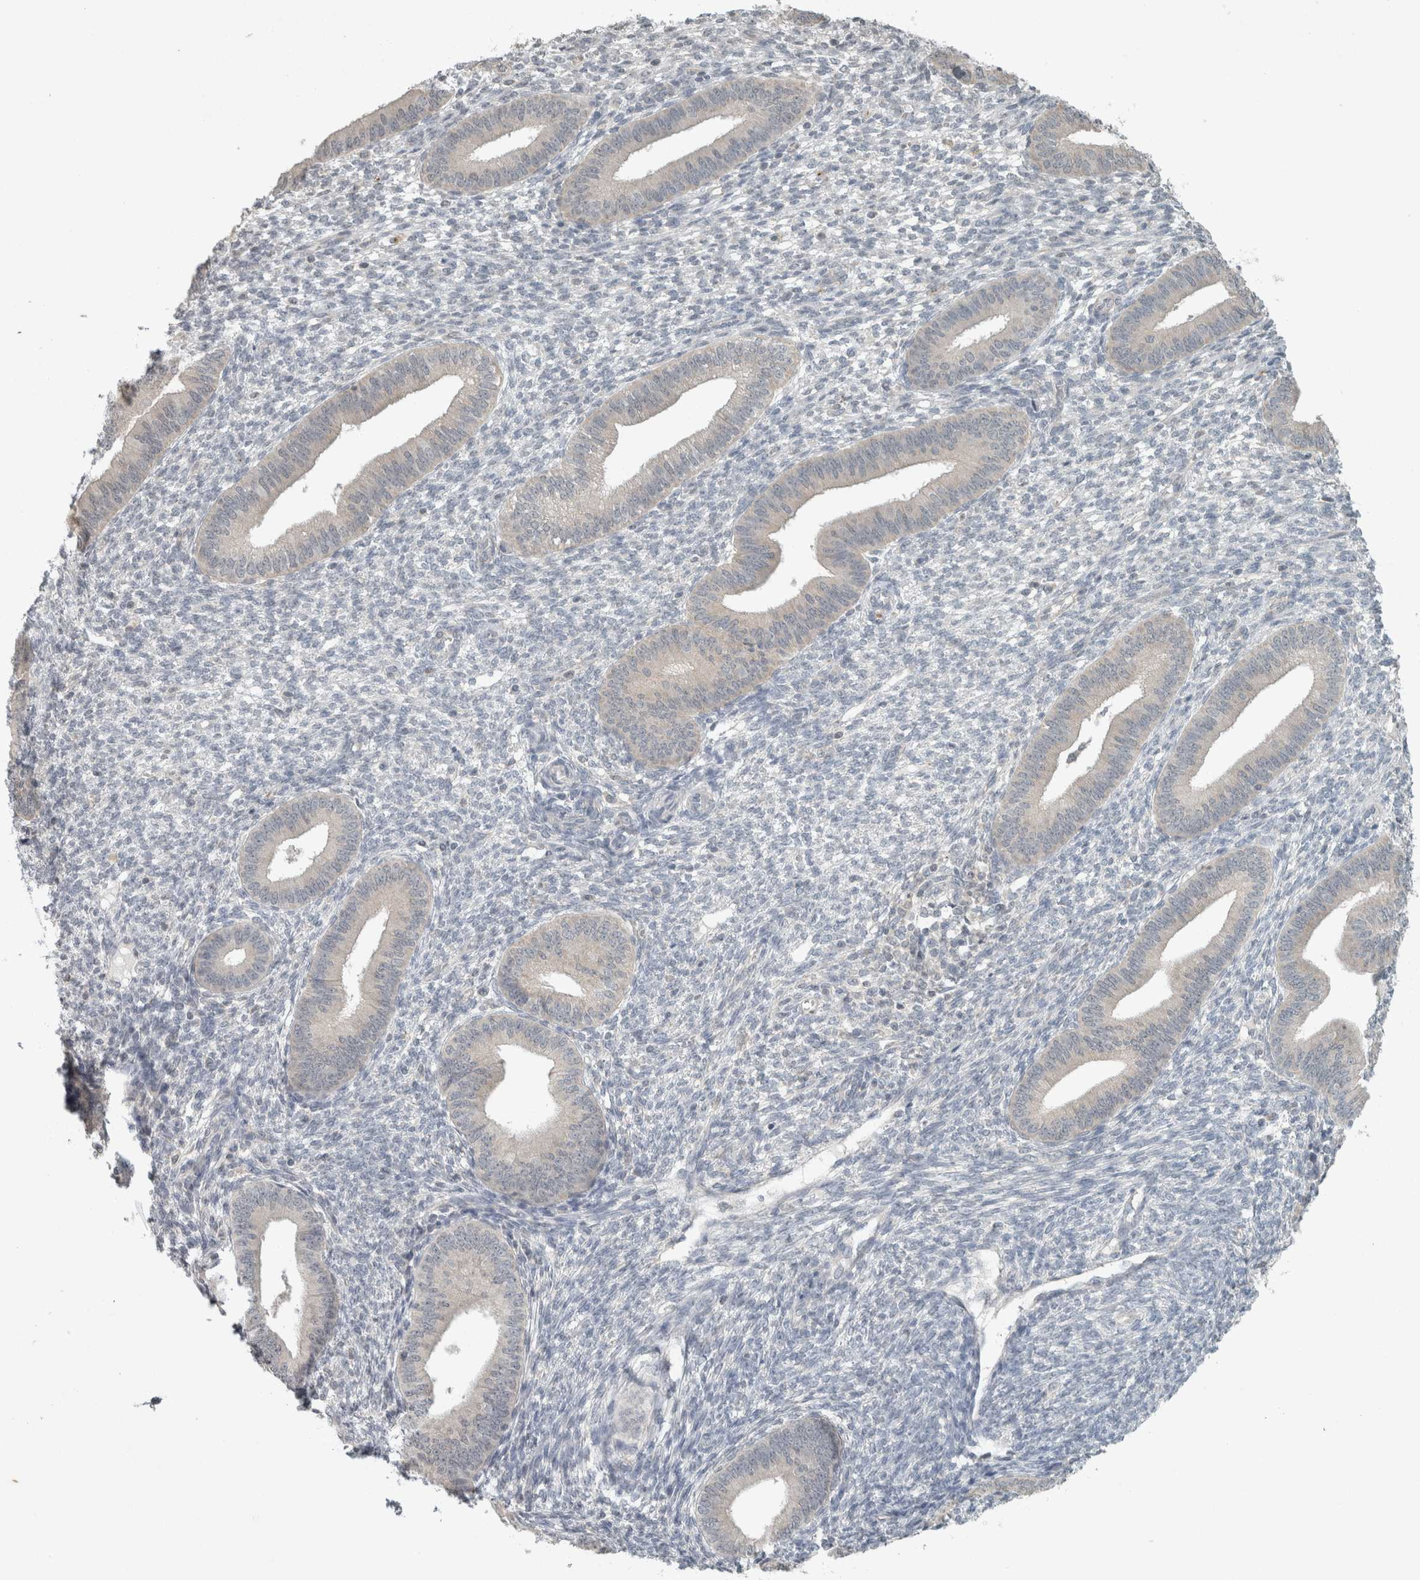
{"staining": {"intensity": "negative", "quantity": "none", "location": "none"}, "tissue": "endometrium", "cell_type": "Cells in endometrial stroma", "image_type": "normal", "snomed": [{"axis": "morphology", "description": "Normal tissue, NOS"}, {"axis": "topography", "description": "Endometrium"}], "caption": "IHC histopathology image of normal endometrium: endometrium stained with DAB (3,3'-diaminobenzidine) demonstrates no significant protein expression in cells in endometrial stroma.", "gene": "TRIT1", "patient": {"sex": "female", "age": 46}}